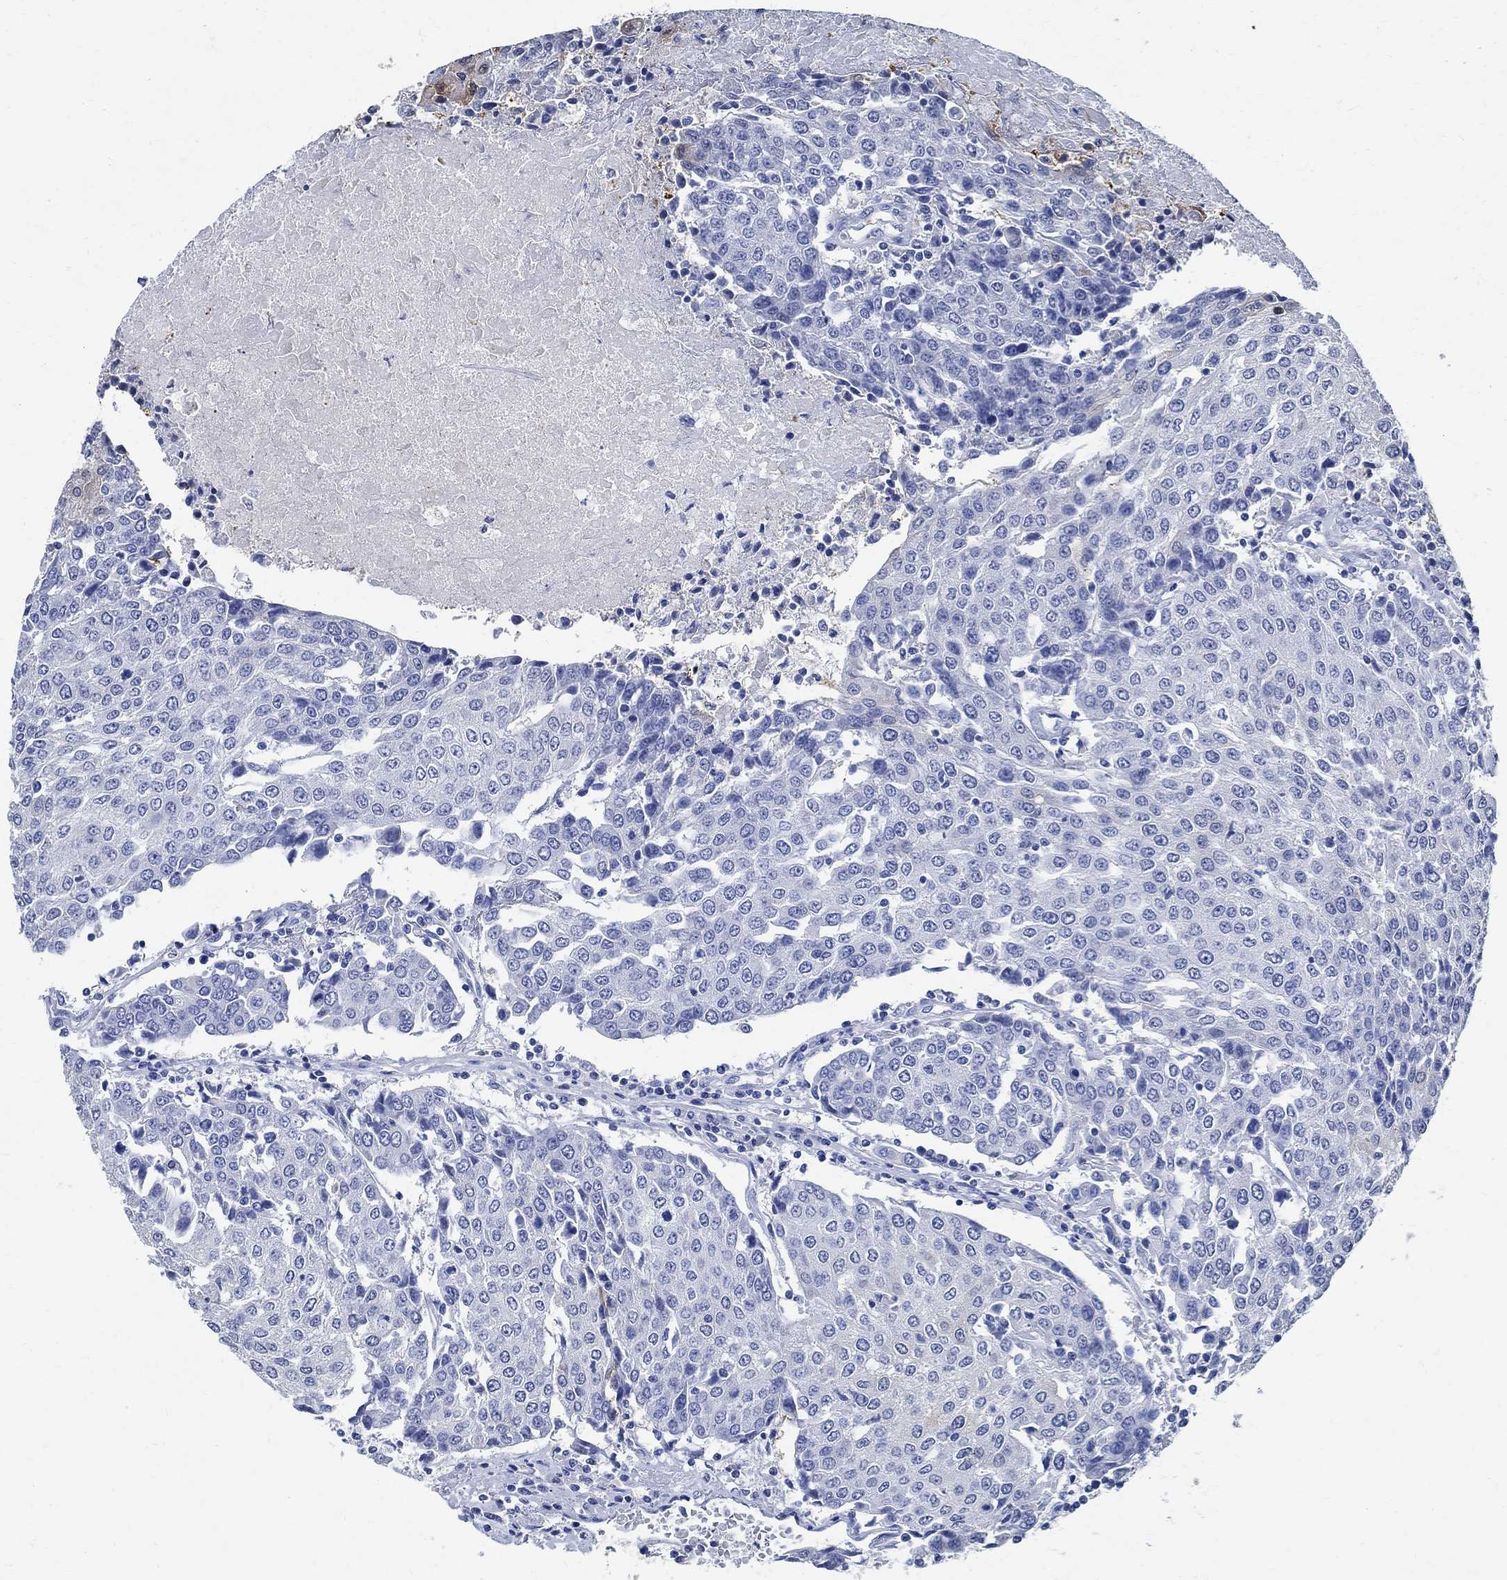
{"staining": {"intensity": "negative", "quantity": "none", "location": "none"}, "tissue": "urothelial cancer", "cell_type": "Tumor cells", "image_type": "cancer", "snomed": [{"axis": "morphology", "description": "Urothelial carcinoma, High grade"}, {"axis": "topography", "description": "Urinary bladder"}], "caption": "An image of human urothelial cancer is negative for staining in tumor cells.", "gene": "TMEM221", "patient": {"sex": "female", "age": 85}}